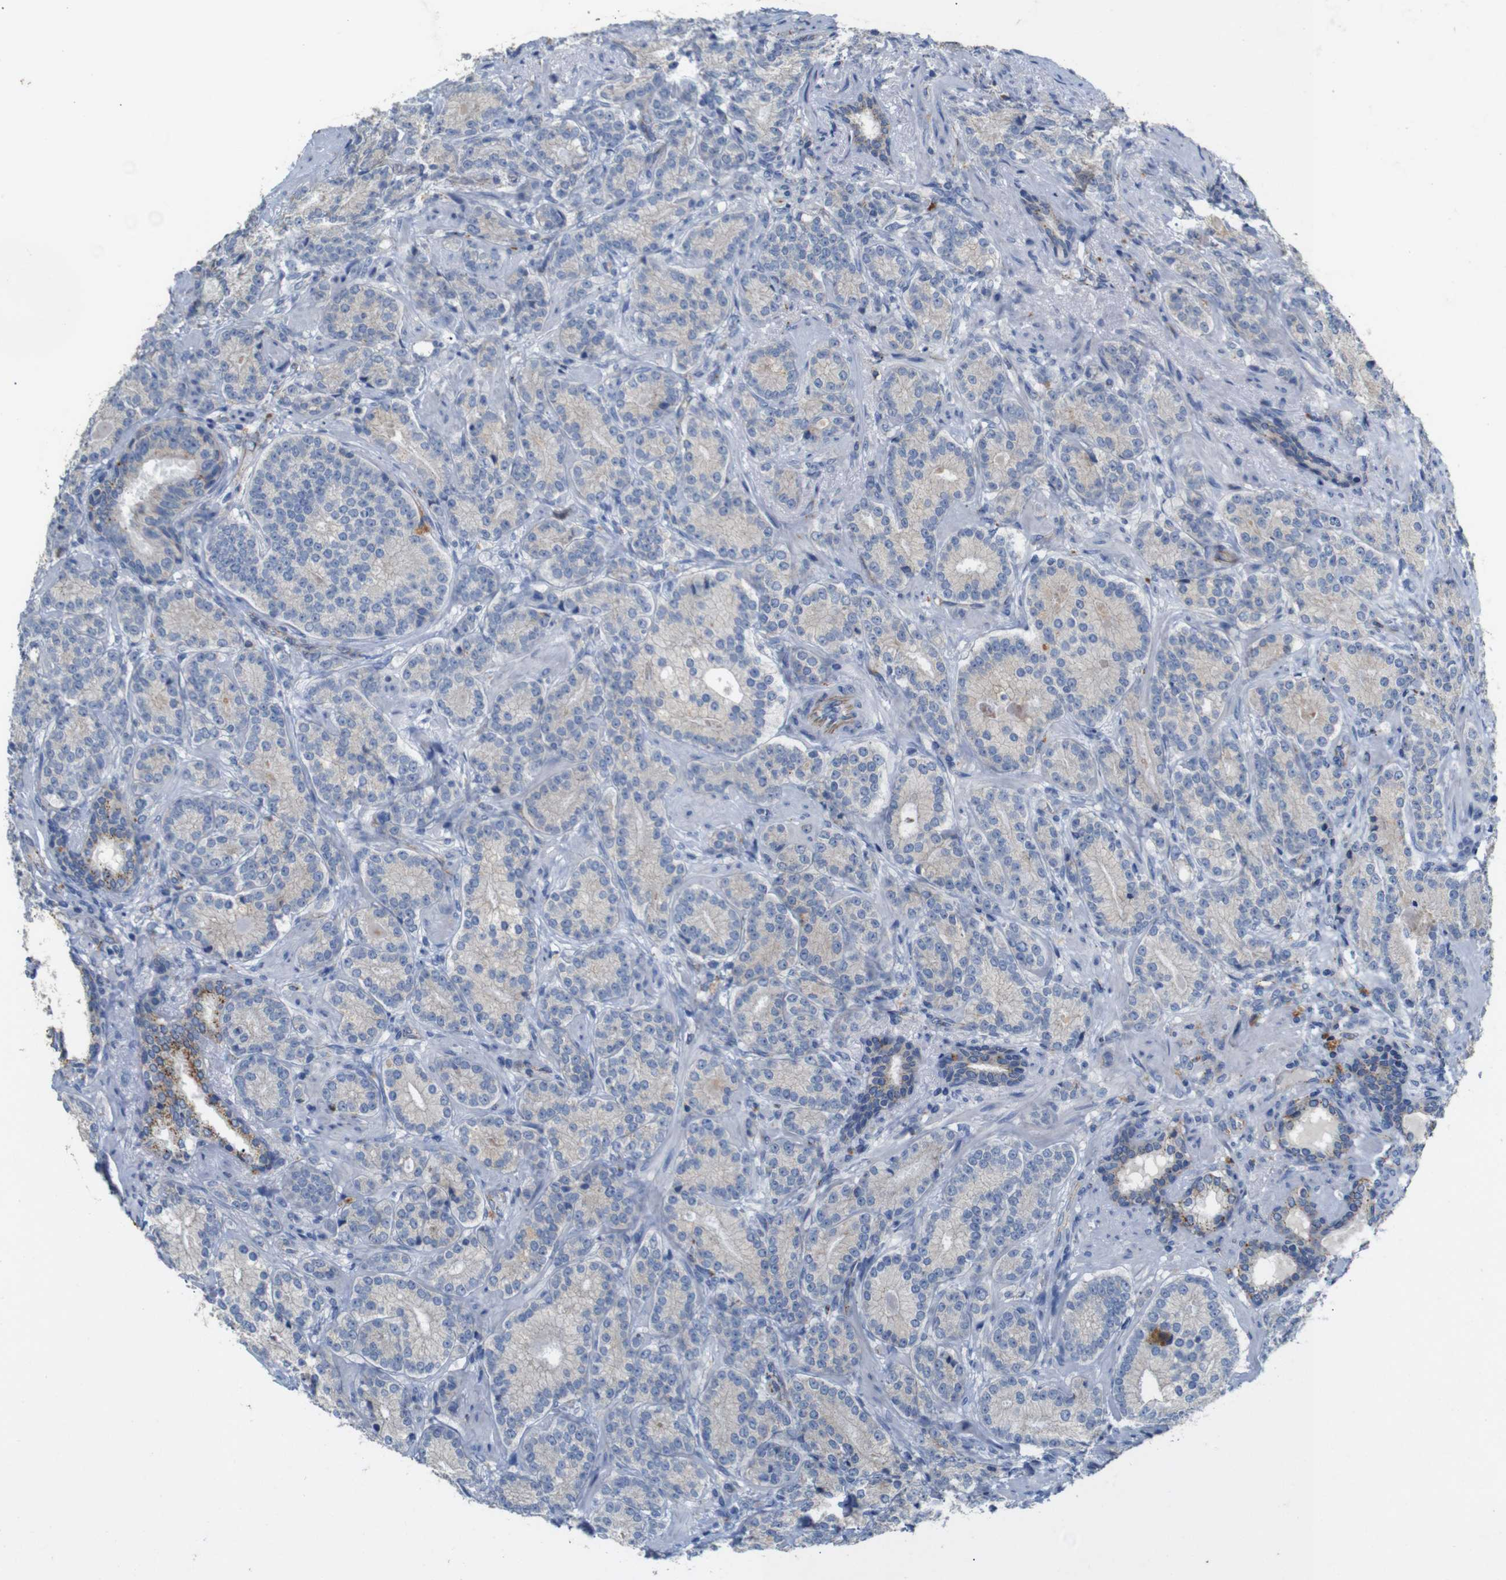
{"staining": {"intensity": "negative", "quantity": "none", "location": "none"}, "tissue": "prostate cancer", "cell_type": "Tumor cells", "image_type": "cancer", "snomed": [{"axis": "morphology", "description": "Adenocarcinoma, High grade"}, {"axis": "topography", "description": "Prostate"}], "caption": "Immunohistochemical staining of prostate cancer reveals no significant positivity in tumor cells.", "gene": "NHLRC3", "patient": {"sex": "male", "age": 61}}